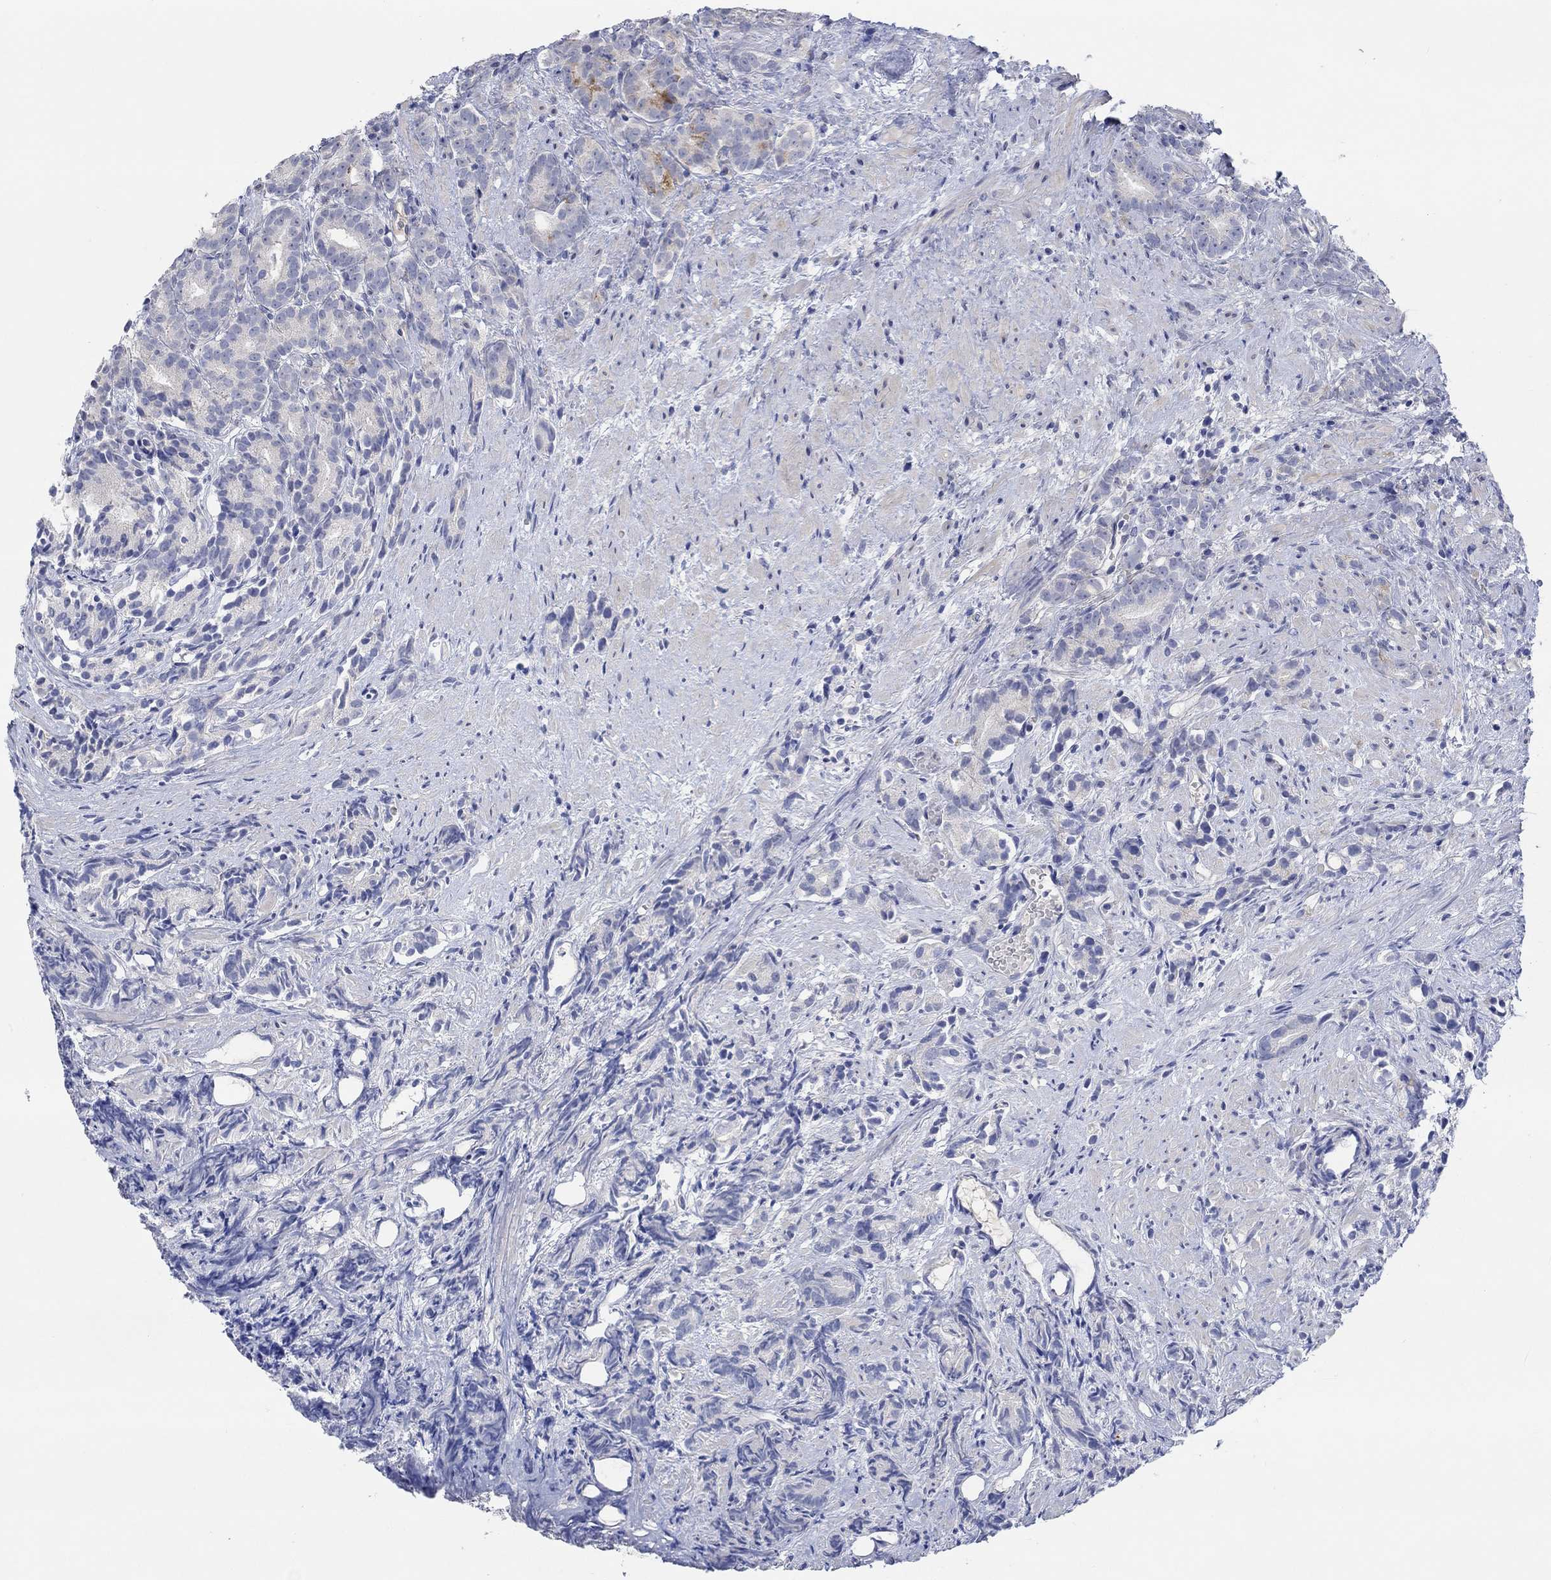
{"staining": {"intensity": "moderate", "quantity": "<25%", "location": "cytoplasmic/membranous"}, "tissue": "prostate cancer", "cell_type": "Tumor cells", "image_type": "cancer", "snomed": [{"axis": "morphology", "description": "Adenocarcinoma, High grade"}, {"axis": "topography", "description": "Prostate"}], "caption": "Immunohistochemical staining of human prostate cancer (adenocarcinoma (high-grade)) reveals moderate cytoplasmic/membranous protein staining in approximately <25% of tumor cells.", "gene": "DLK1", "patient": {"sex": "male", "age": 90}}